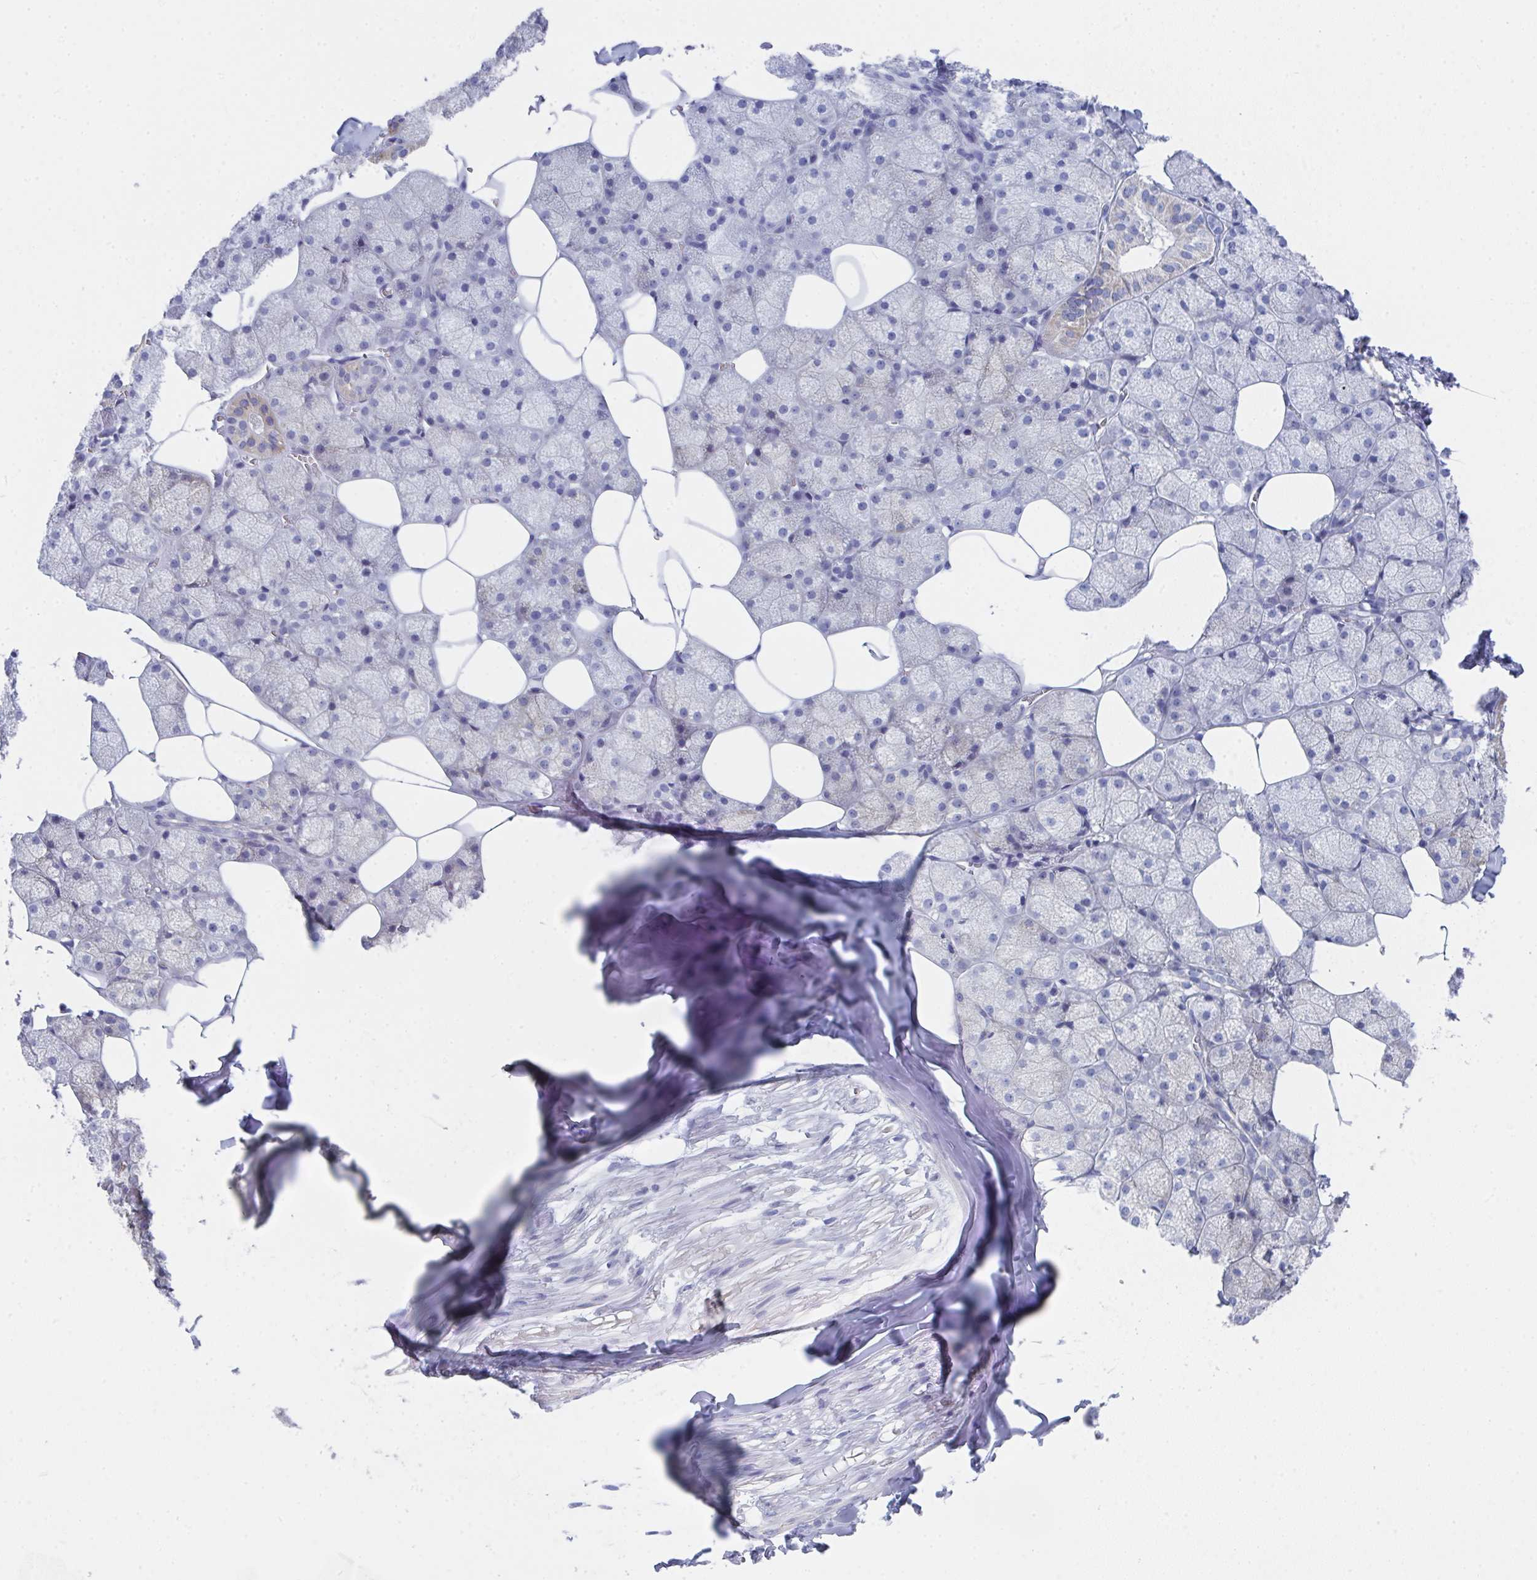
{"staining": {"intensity": "moderate", "quantity": "25%-75%", "location": "cytoplasmic/membranous"}, "tissue": "salivary gland", "cell_type": "Glandular cells", "image_type": "normal", "snomed": [{"axis": "morphology", "description": "Normal tissue, NOS"}, {"axis": "topography", "description": "Salivary gland"}, {"axis": "topography", "description": "Peripheral nerve tissue"}], "caption": "Glandular cells demonstrate medium levels of moderate cytoplasmic/membranous positivity in approximately 25%-75% of cells in normal salivary gland.", "gene": "VWDE", "patient": {"sex": "male", "age": 38}}